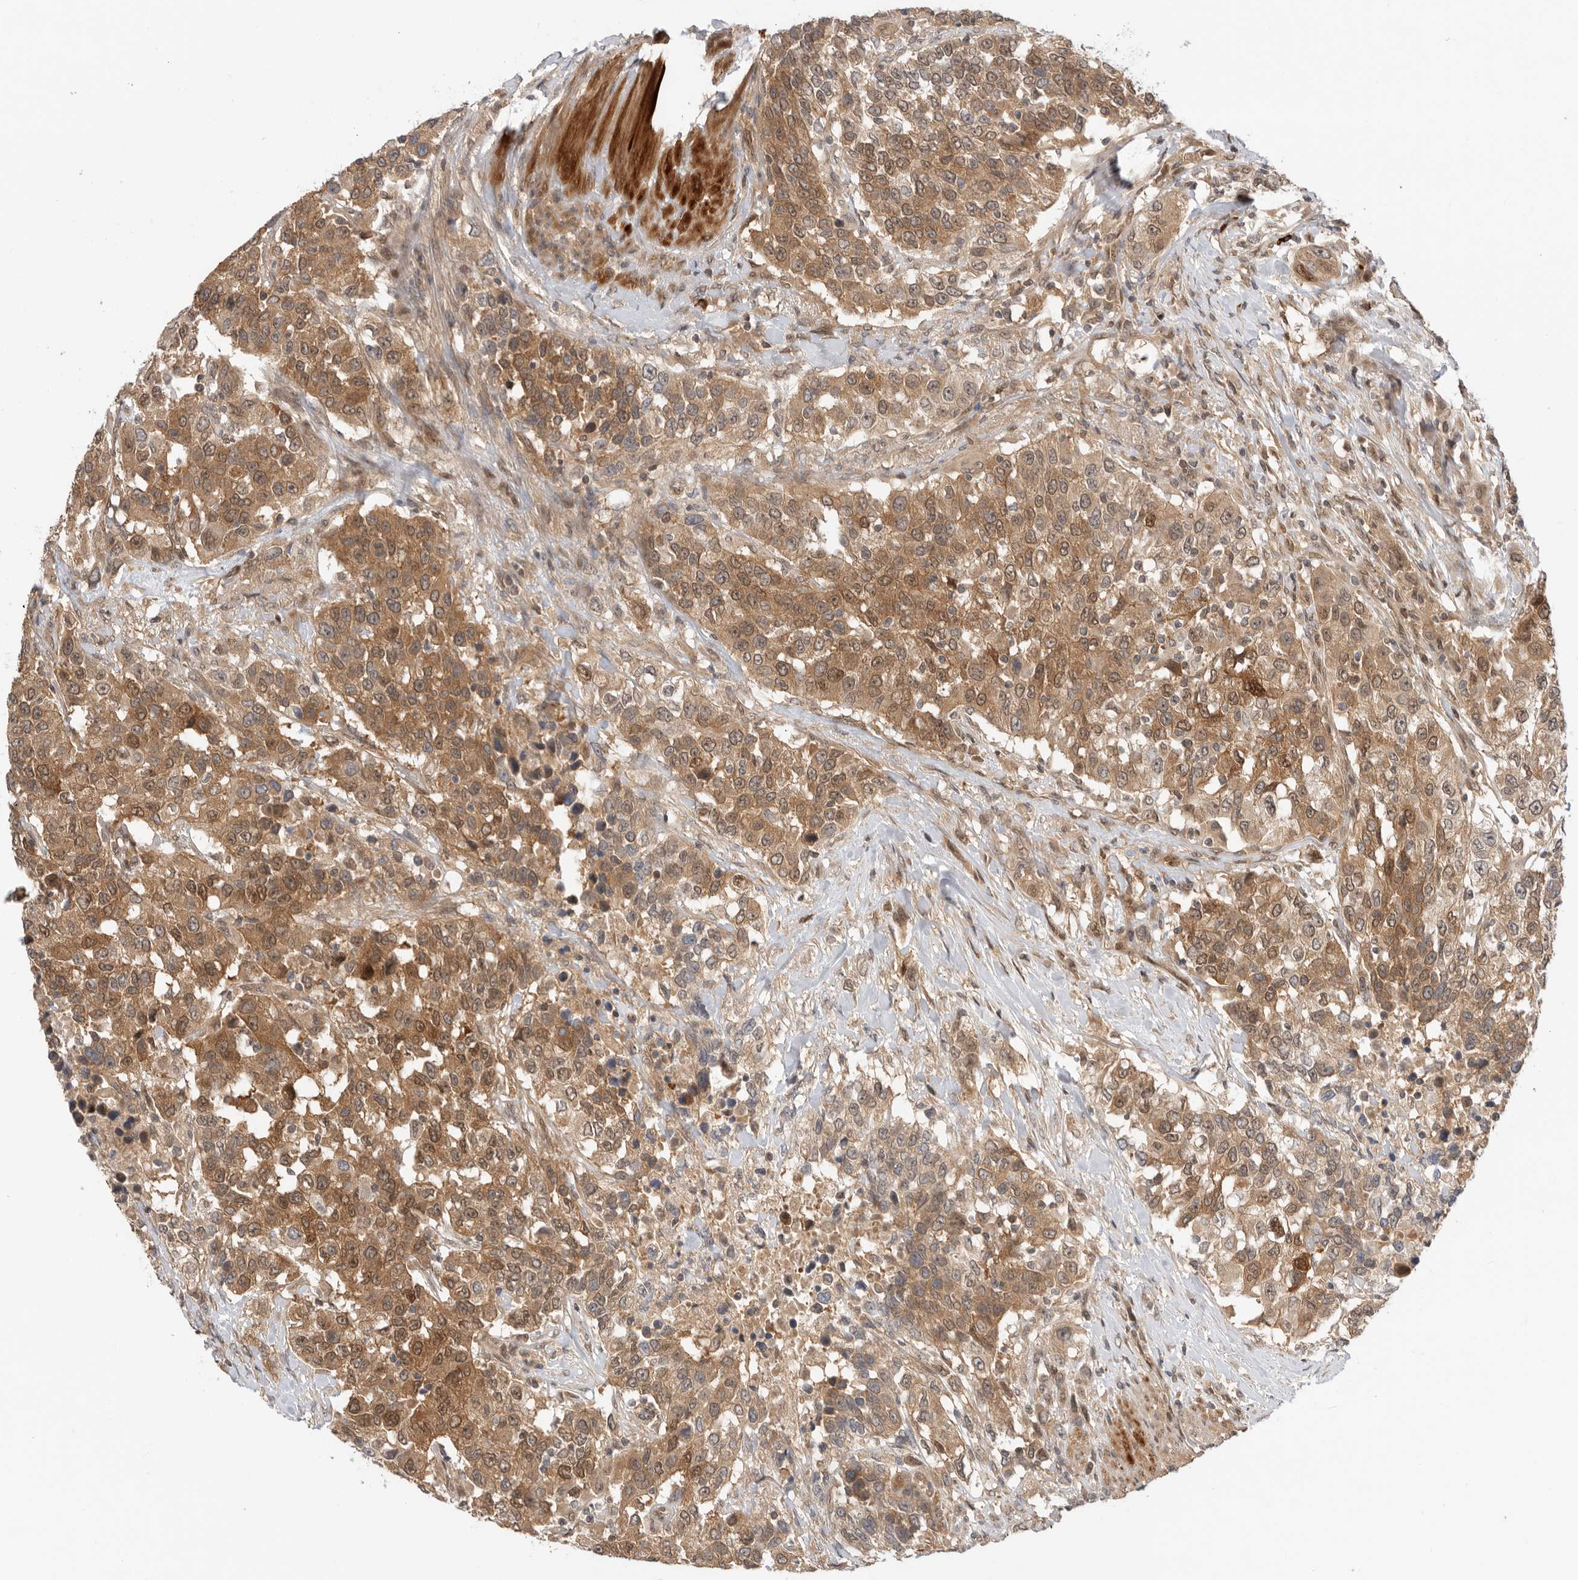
{"staining": {"intensity": "moderate", "quantity": ">75%", "location": "cytoplasmic/membranous"}, "tissue": "urothelial cancer", "cell_type": "Tumor cells", "image_type": "cancer", "snomed": [{"axis": "morphology", "description": "Urothelial carcinoma, High grade"}, {"axis": "topography", "description": "Urinary bladder"}], "caption": "Moderate cytoplasmic/membranous positivity is identified in approximately >75% of tumor cells in urothelial cancer.", "gene": "DCAF8", "patient": {"sex": "female", "age": 80}}